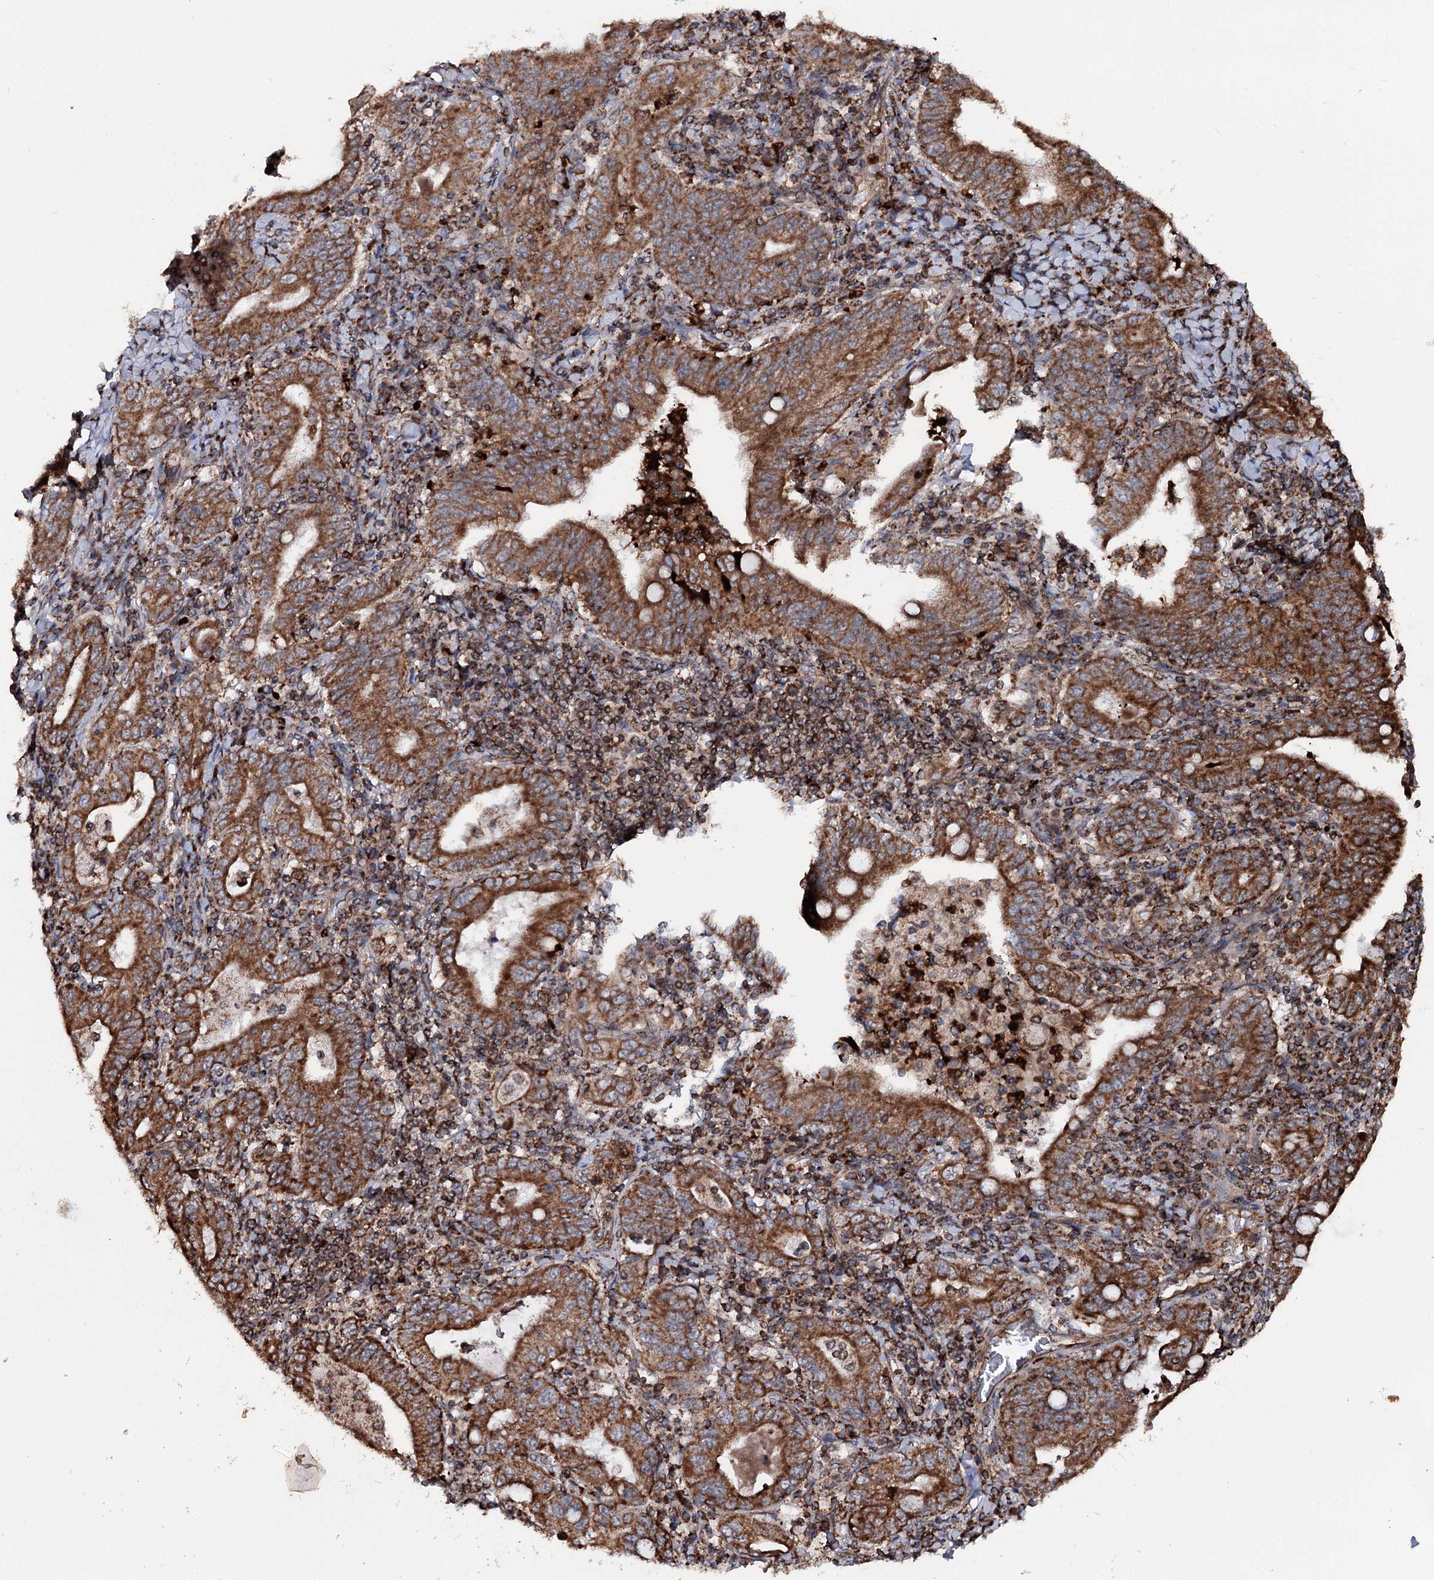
{"staining": {"intensity": "strong", "quantity": ">75%", "location": "cytoplasmic/membranous"}, "tissue": "stomach cancer", "cell_type": "Tumor cells", "image_type": "cancer", "snomed": [{"axis": "morphology", "description": "Normal tissue, NOS"}, {"axis": "morphology", "description": "Adenocarcinoma, NOS"}, {"axis": "topography", "description": "Esophagus"}, {"axis": "topography", "description": "Stomach, upper"}, {"axis": "topography", "description": "Peripheral nerve tissue"}], "caption": "A brown stain labels strong cytoplasmic/membranous expression of a protein in human stomach cancer tumor cells. The staining was performed using DAB, with brown indicating positive protein expression. Nuclei are stained blue with hematoxylin.", "gene": "FGFR1OP2", "patient": {"sex": "male", "age": 62}}